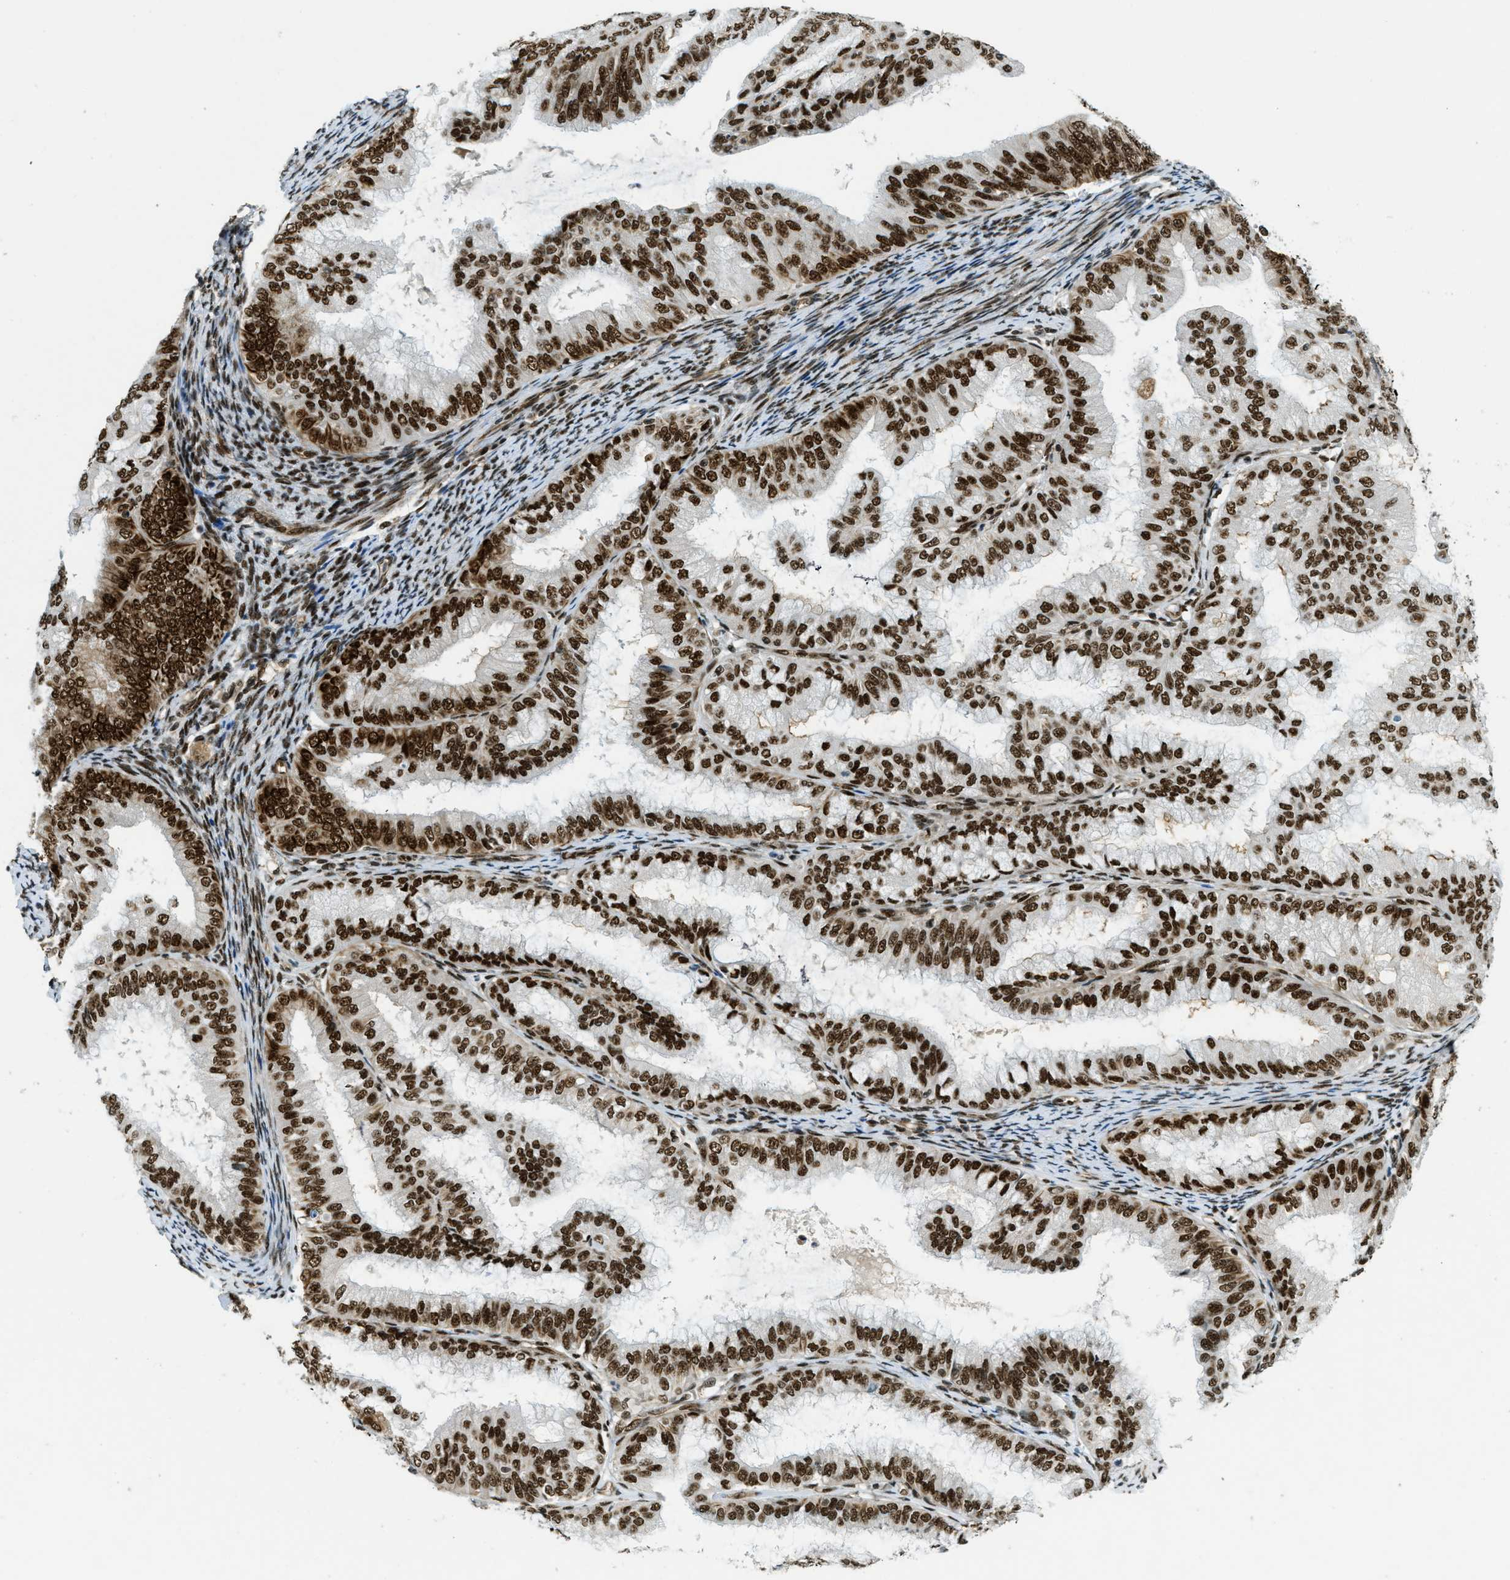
{"staining": {"intensity": "strong", "quantity": ">75%", "location": "nuclear"}, "tissue": "endometrial cancer", "cell_type": "Tumor cells", "image_type": "cancer", "snomed": [{"axis": "morphology", "description": "Adenocarcinoma, NOS"}, {"axis": "topography", "description": "Endometrium"}], "caption": "Protein staining of endometrial adenocarcinoma tissue shows strong nuclear staining in about >75% of tumor cells. (DAB (3,3'-diaminobenzidine) IHC with brightfield microscopy, high magnification).", "gene": "ZFR", "patient": {"sex": "female", "age": 63}}